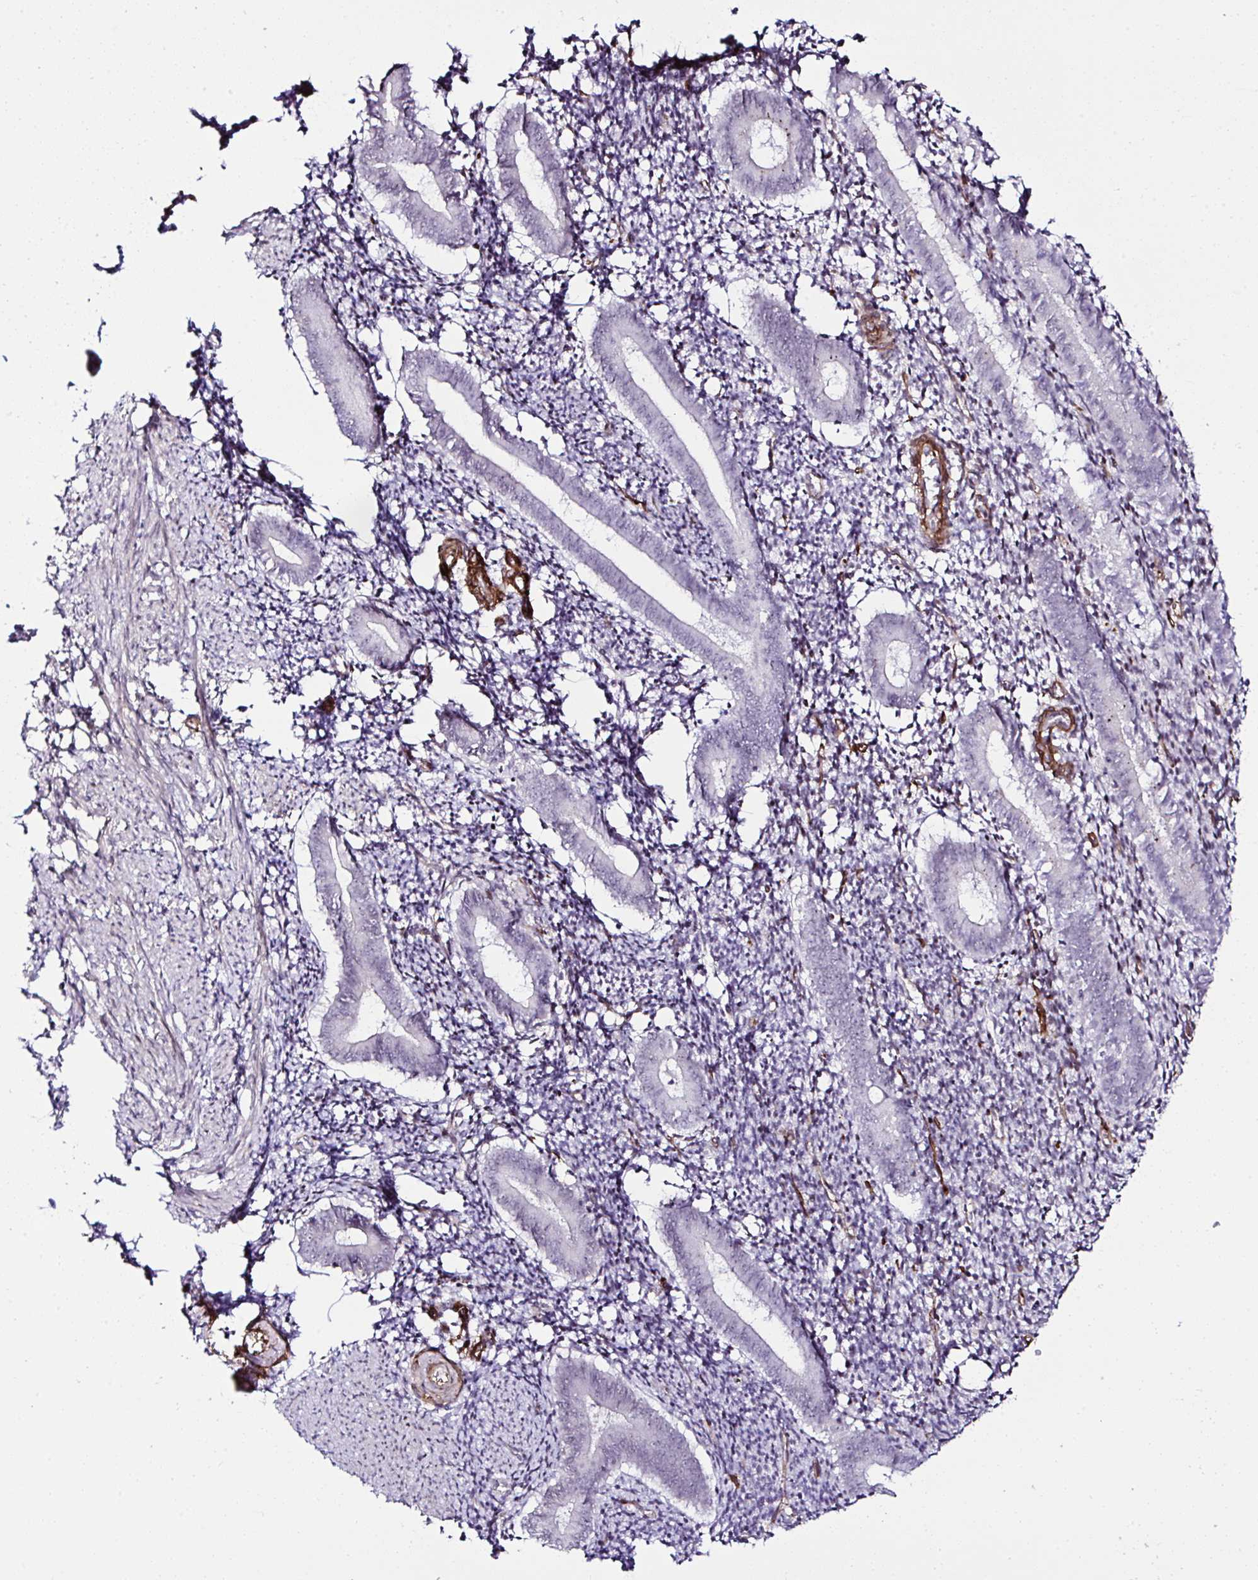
{"staining": {"intensity": "negative", "quantity": "none", "location": "none"}, "tissue": "endometrium", "cell_type": "Cells in endometrial stroma", "image_type": "normal", "snomed": [{"axis": "morphology", "description": "Normal tissue, NOS"}, {"axis": "topography", "description": "Endometrium"}], "caption": "This is an immunohistochemistry image of unremarkable human endometrium. There is no staining in cells in endometrial stroma.", "gene": "FBXO34", "patient": {"sex": "female", "age": 25}}